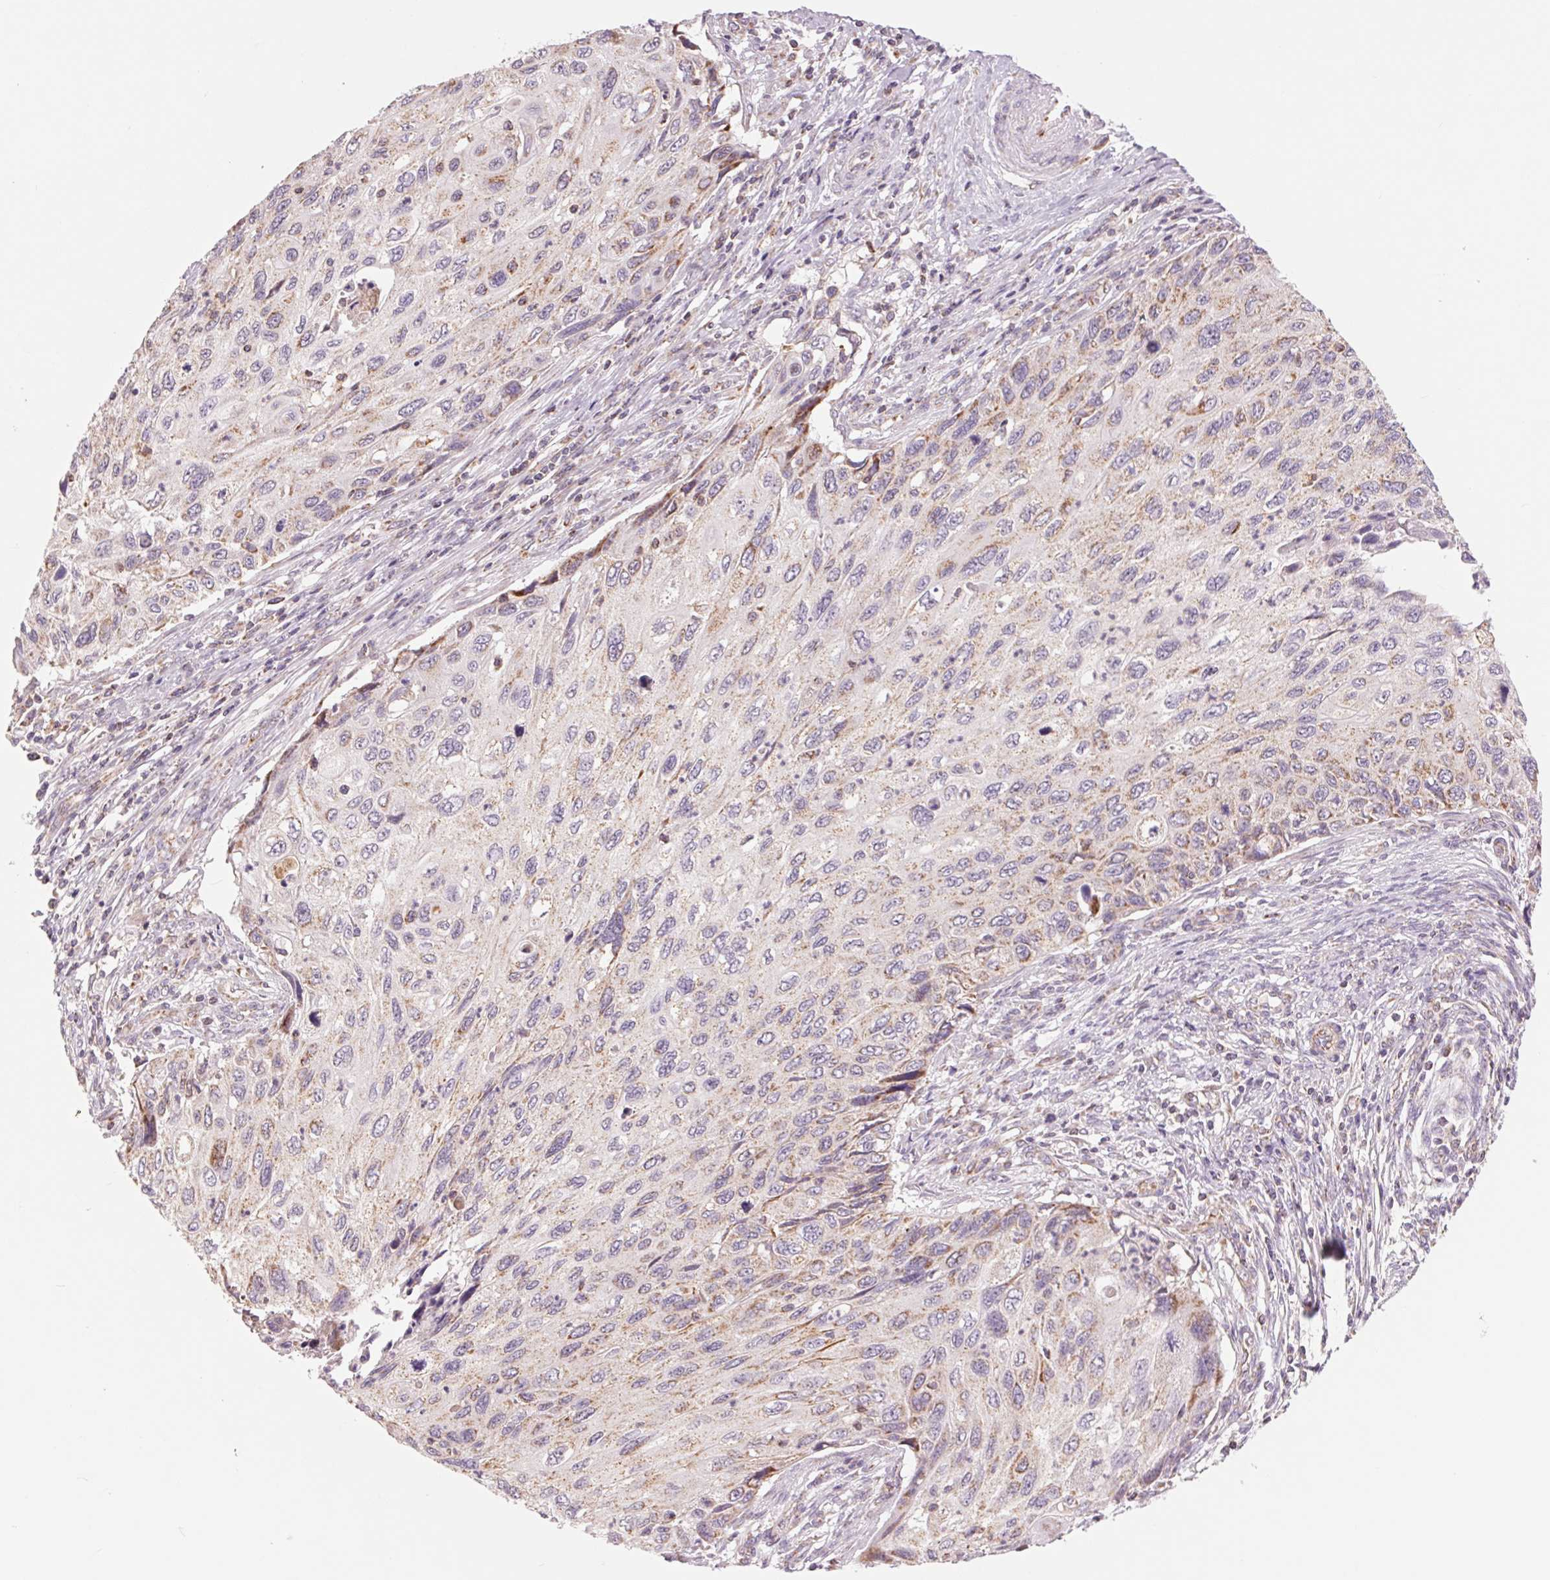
{"staining": {"intensity": "weak", "quantity": "25%-75%", "location": "cytoplasmic/membranous"}, "tissue": "cervical cancer", "cell_type": "Tumor cells", "image_type": "cancer", "snomed": [{"axis": "morphology", "description": "Squamous cell carcinoma, NOS"}, {"axis": "topography", "description": "Cervix"}], "caption": "A micrograph showing weak cytoplasmic/membranous positivity in about 25%-75% of tumor cells in cervical cancer, as visualized by brown immunohistochemical staining.", "gene": "COX6A1", "patient": {"sex": "female", "age": 70}}